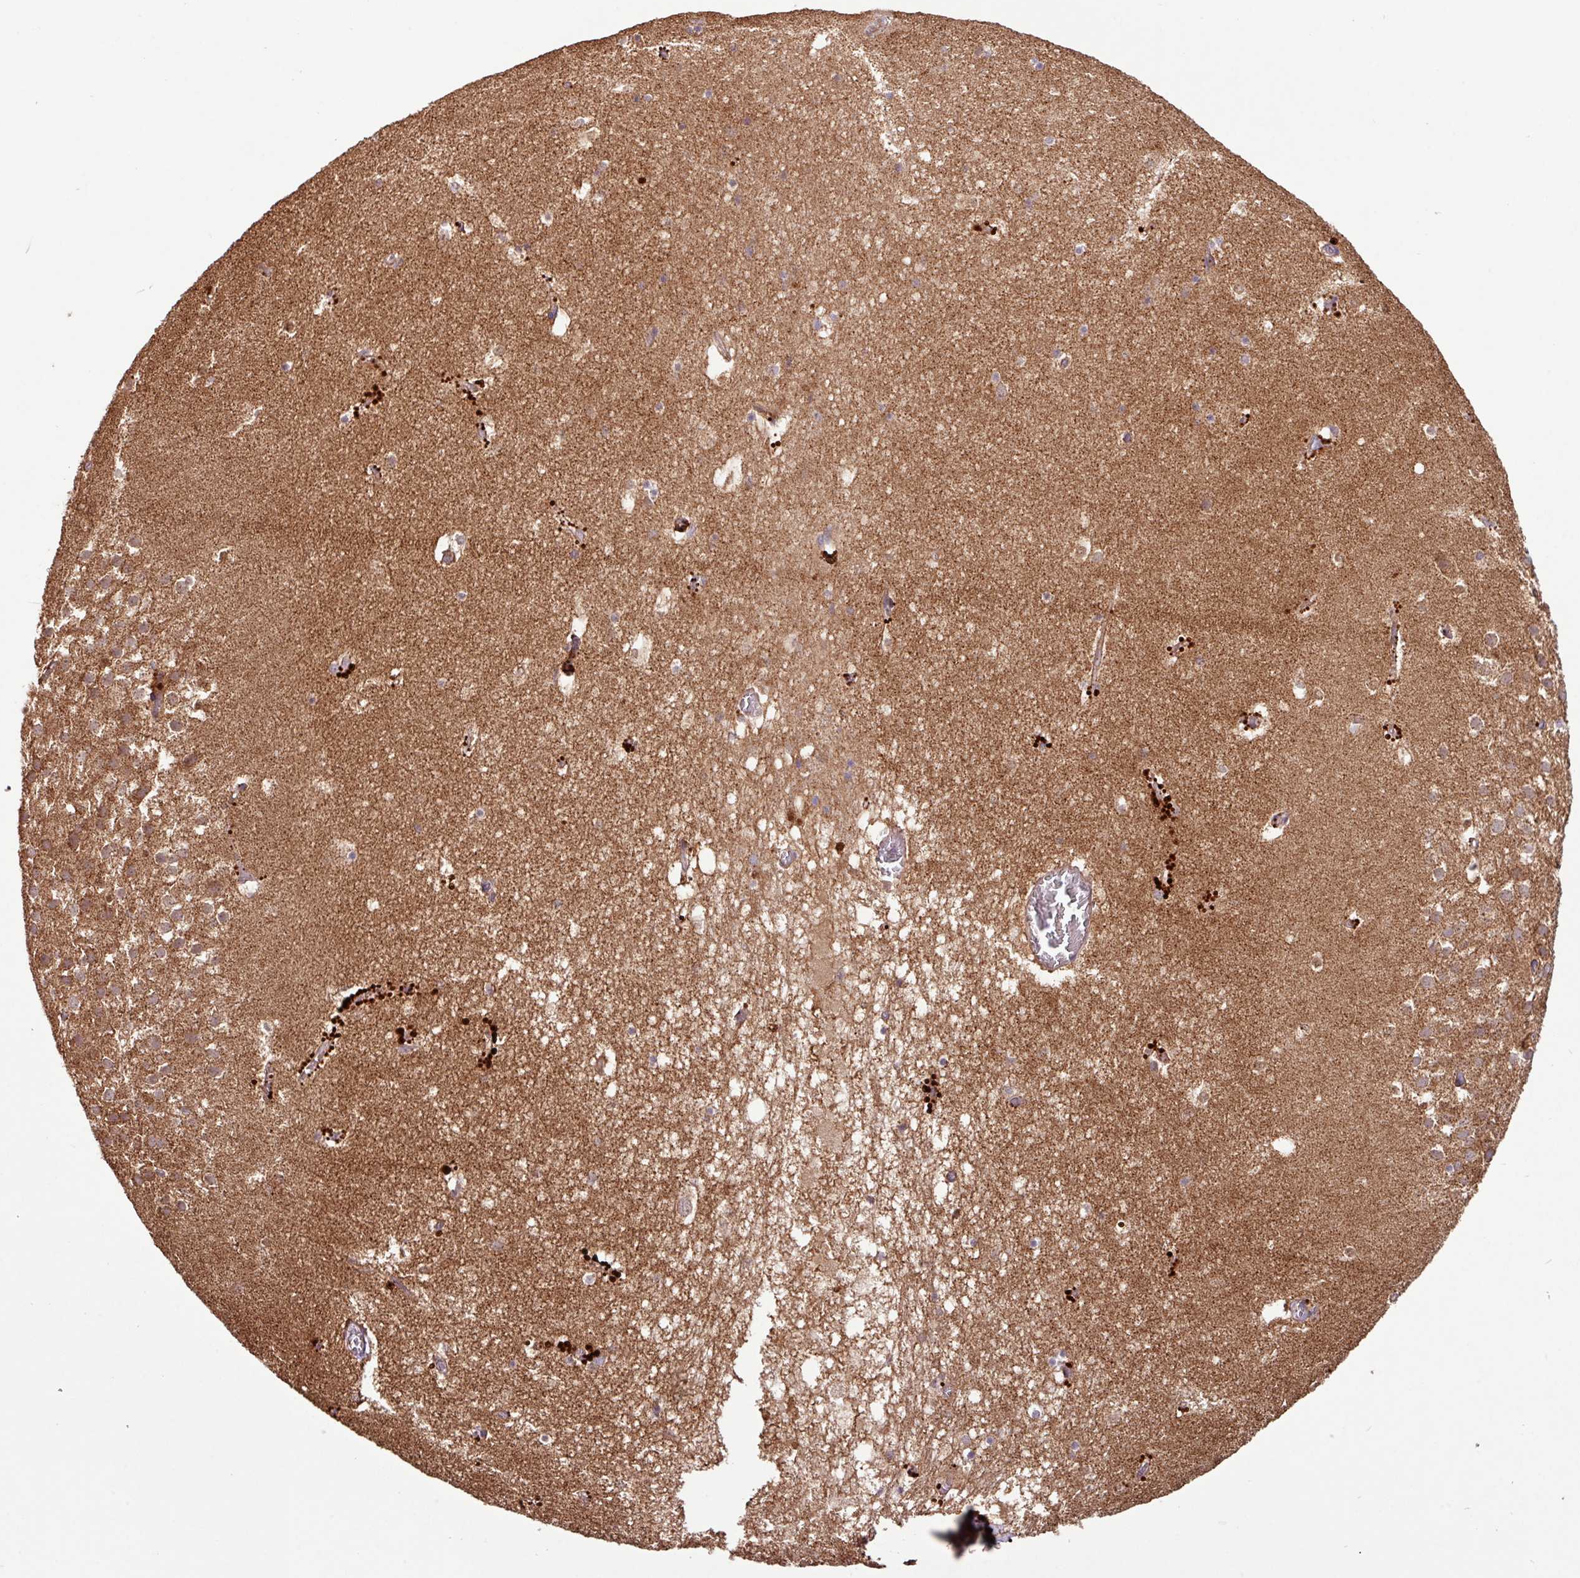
{"staining": {"intensity": "weak", "quantity": "25%-75%", "location": "cytoplasmic/membranous"}, "tissue": "hippocampus", "cell_type": "Glial cells", "image_type": "normal", "snomed": [{"axis": "morphology", "description": "Normal tissue, NOS"}, {"axis": "topography", "description": "Hippocampus"}], "caption": "Protein analysis of normal hippocampus shows weak cytoplasmic/membranous staining in about 25%-75% of glial cells. (brown staining indicates protein expression, while blue staining denotes nuclei).", "gene": "YPEL1", "patient": {"sex": "female", "age": 52}}